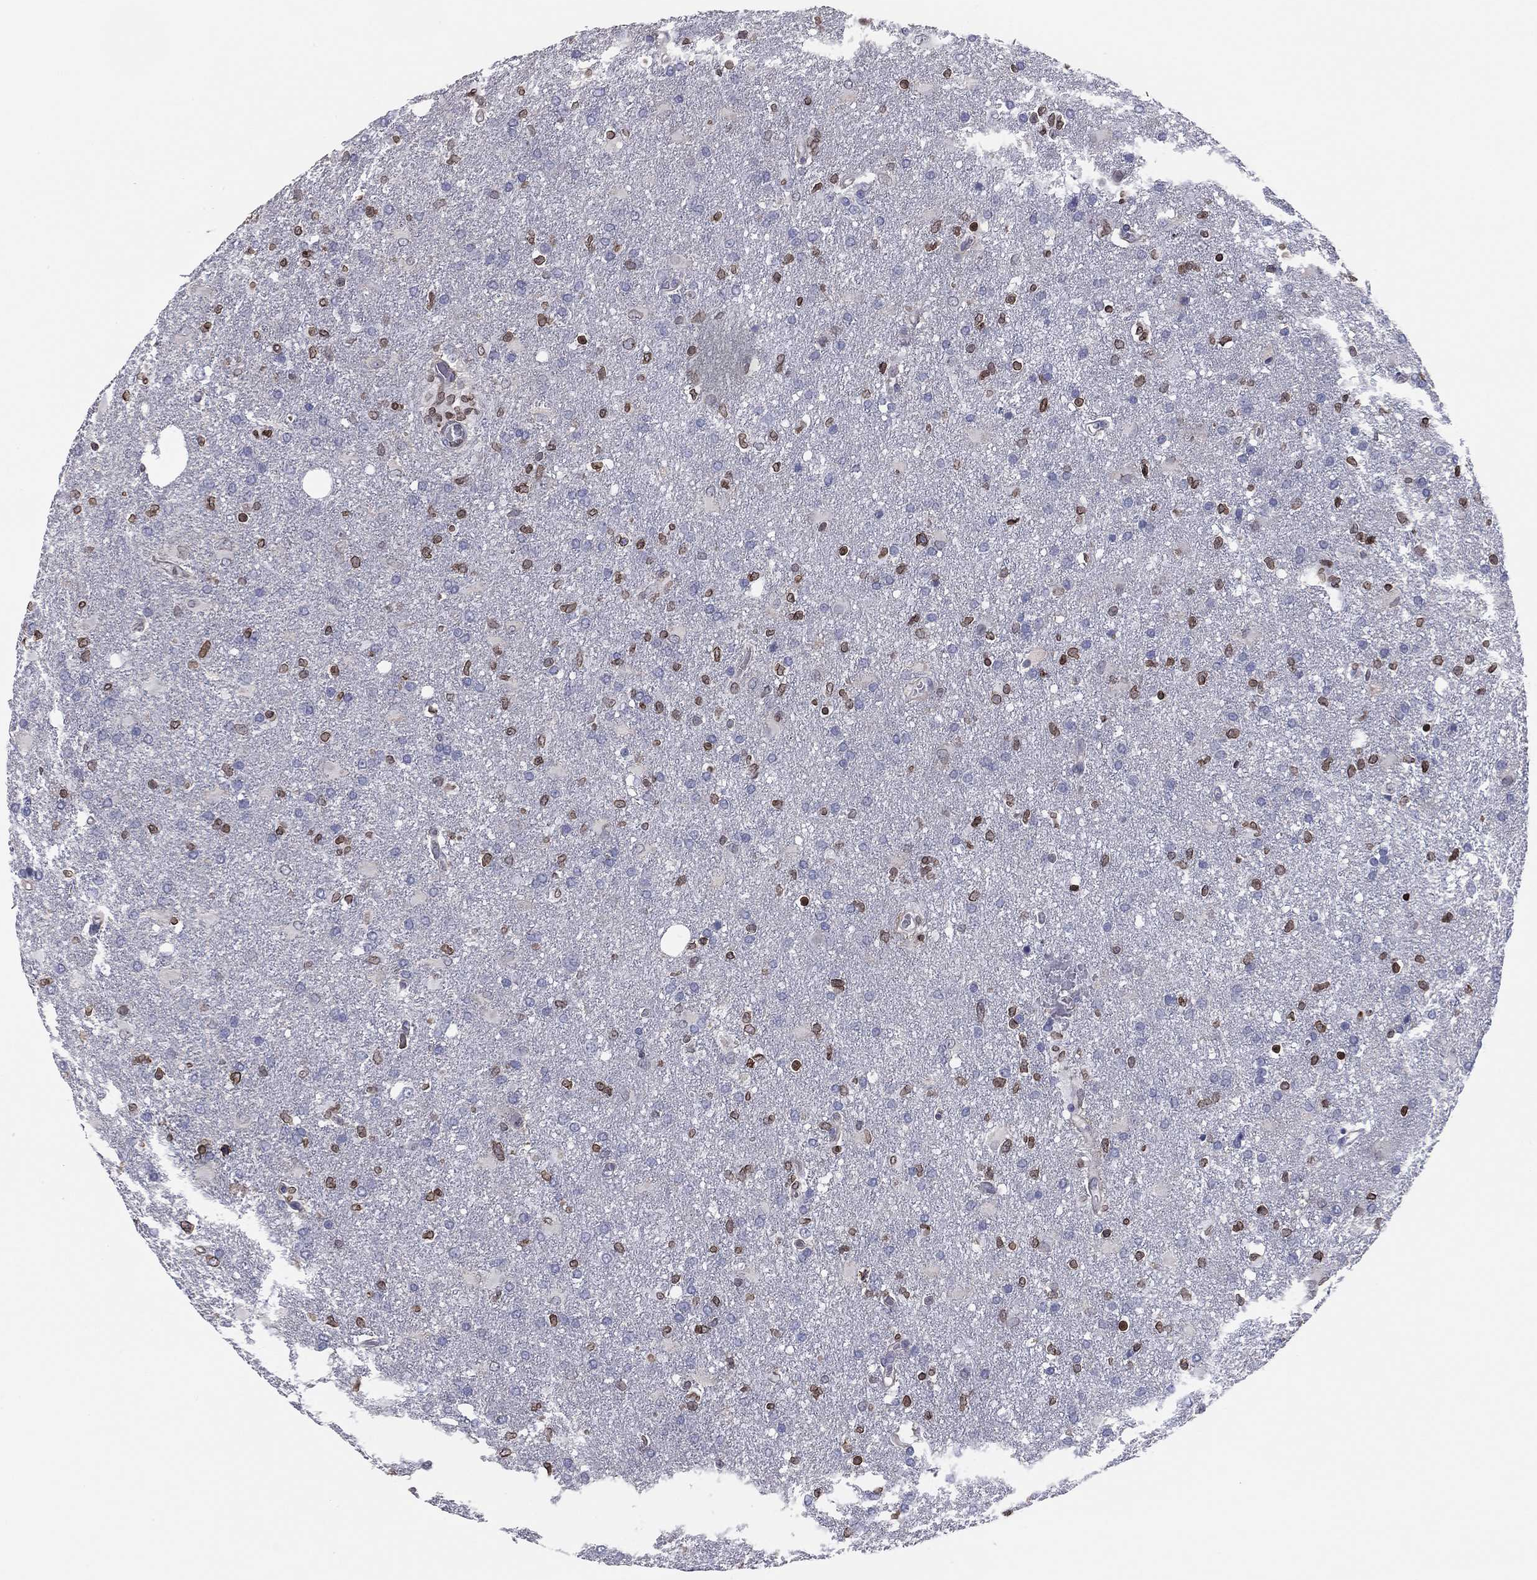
{"staining": {"intensity": "moderate", "quantity": "25%-75%", "location": "cytoplasmic/membranous,nuclear"}, "tissue": "glioma", "cell_type": "Tumor cells", "image_type": "cancer", "snomed": [{"axis": "morphology", "description": "Glioma, malignant, High grade"}, {"axis": "topography", "description": "Brain"}], "caption": "Glioma tissue demonstrates moderate cytoplasmic/membranous and nuclear expression in approximately 25%-75% of tumor cells (Brightfield microscopy of DAB IHC at high magnification).", "gene": "ESPL1", "patient": {"sex": "male", "age": 68}}